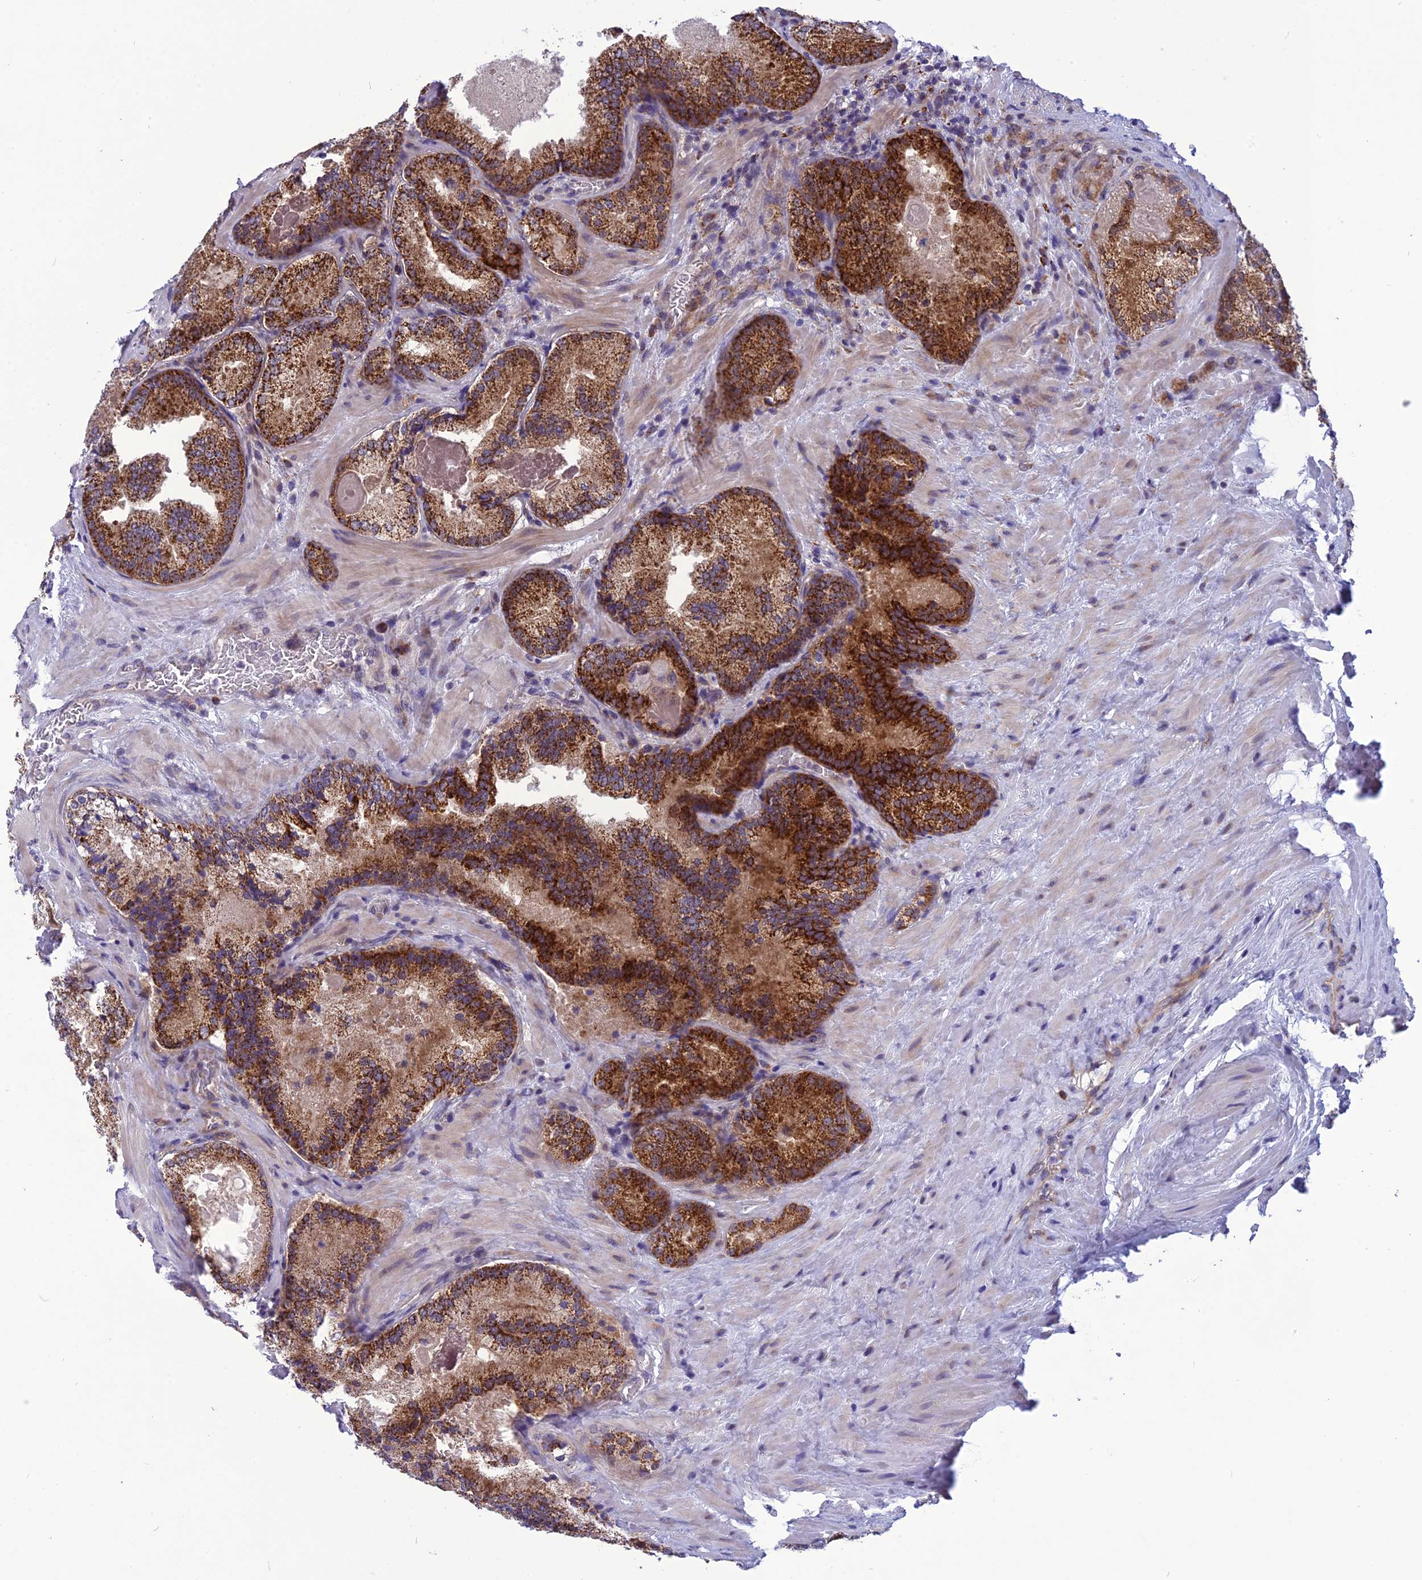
{"staining": {"intensity": "strong", "quantity": ">75%", "location": "cytoplasmic/membranous"}, "tissue": "prostate cancer", "cell_type": "Tumor cells", "image_type": "cancer", "snomed": [{"axis": "morphology", "description": "Adenocarcinoma, Low grade"}, {"axis": "topography", "description": "Prostate"}], "caption": "Protein analysis of prostate cancer (adenocarcinoma (low-grade)) tissue exhibits strong cytoplasmic/membranous positivity in approximately >75% of tumor cells. (DAB IHC, brown staining for protein, blue staining for nuclei).", "gene": "PSMF1", "patient": {"sex": "male", "age": 74}}